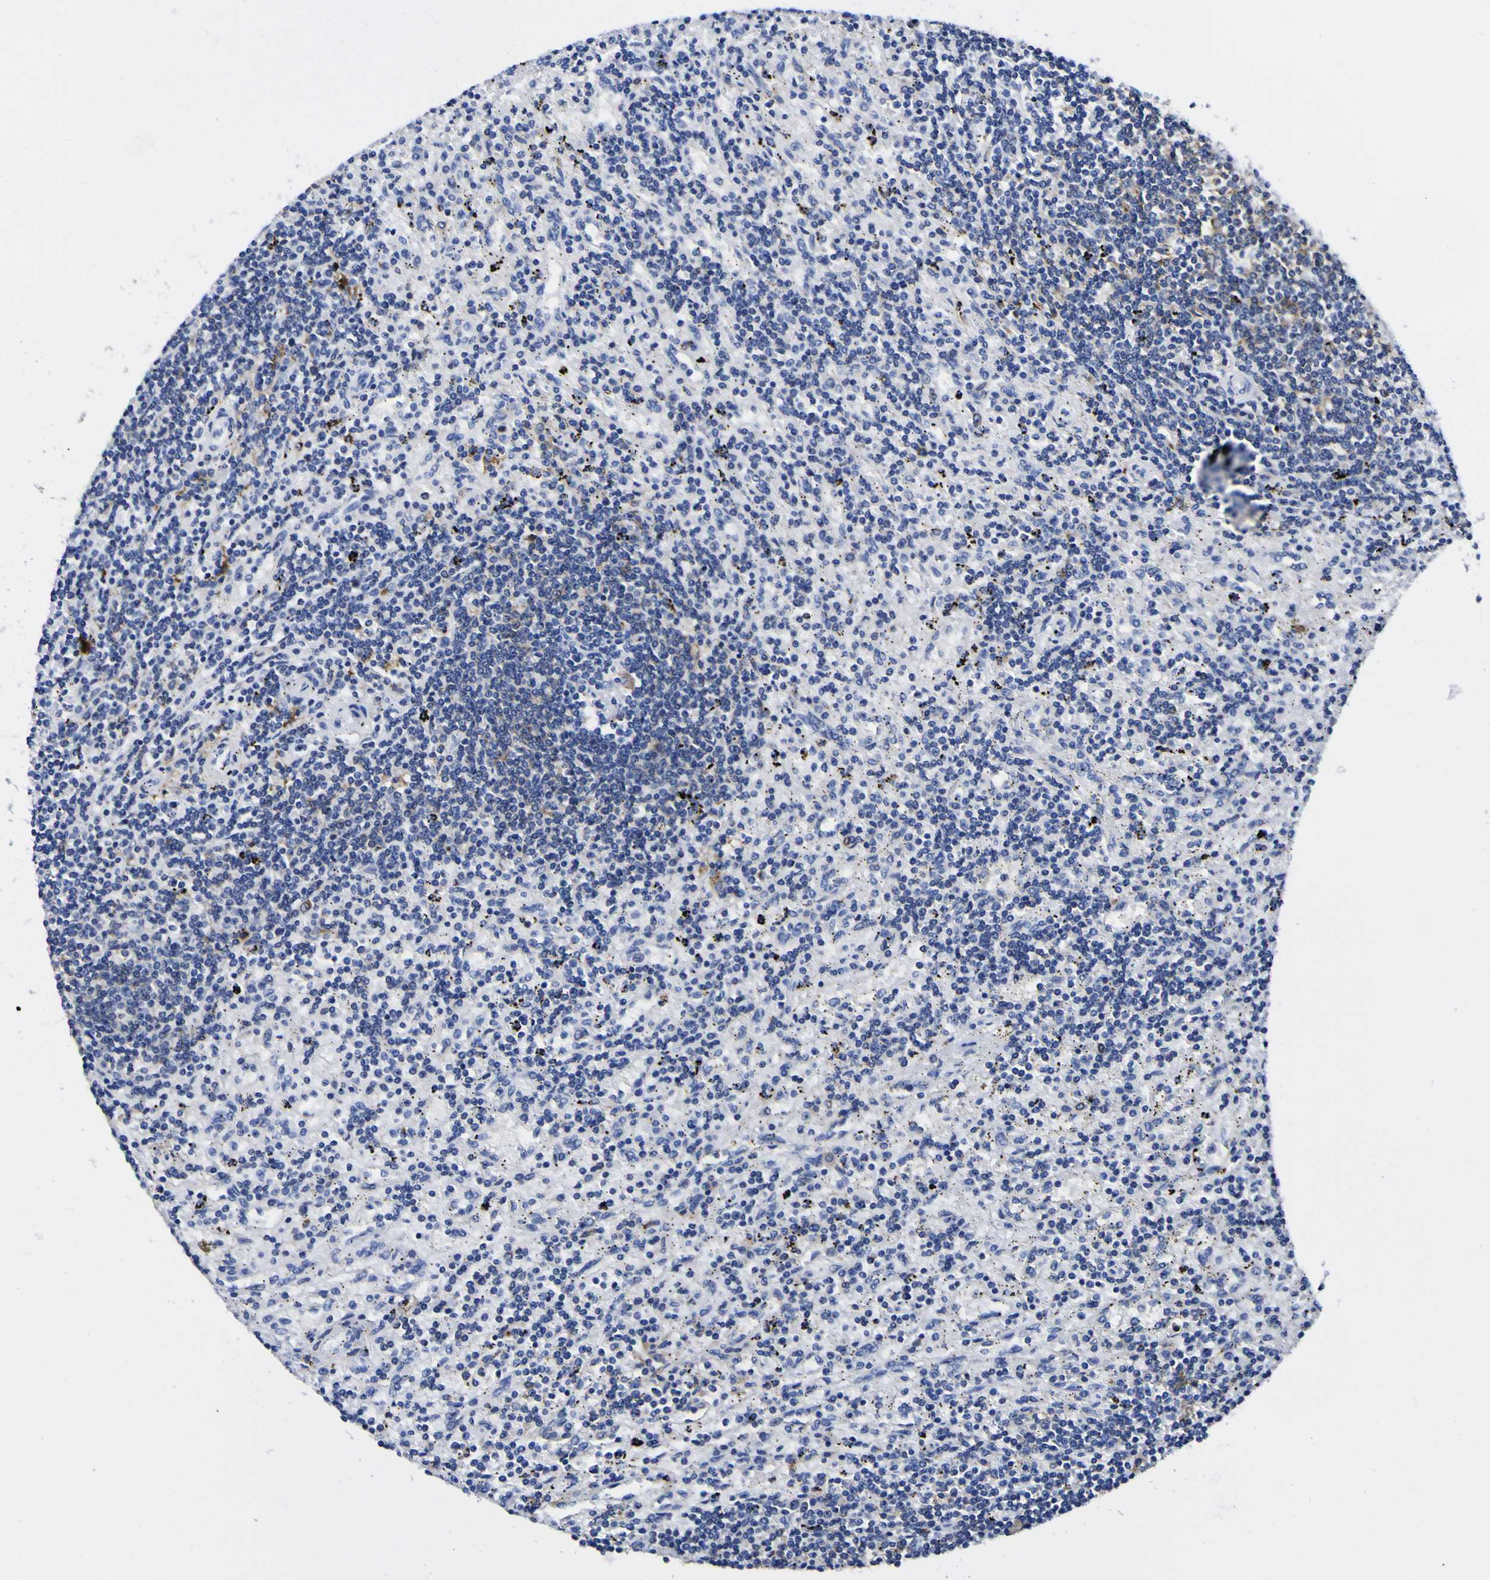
{"staining": {"intensity": "moderate", "quantity": "<25%", "location": "cytoplasmic/membranous"}, "tissue": "lymphoma", "cell_type": "Tumor cells", "image_type": "cancer", "snomed": [{"axis": "morphology", "description": "Malignant lymphoma, non-Hodgkin's type, Low grade"}, {"axis": "topography", "description": "Spleen"}], "caption": "DAB (3,3'-diaminobenzidine) immunohistochemical staining of human malignant lymphoma, non-Hodgkin's type (low-grade) displays moderate cytoplasmic/membranous protein staining in about <25% of tumor cells.", "gene": "HLA-DQA1", "patient": {"sex": "male", "age": 76}}